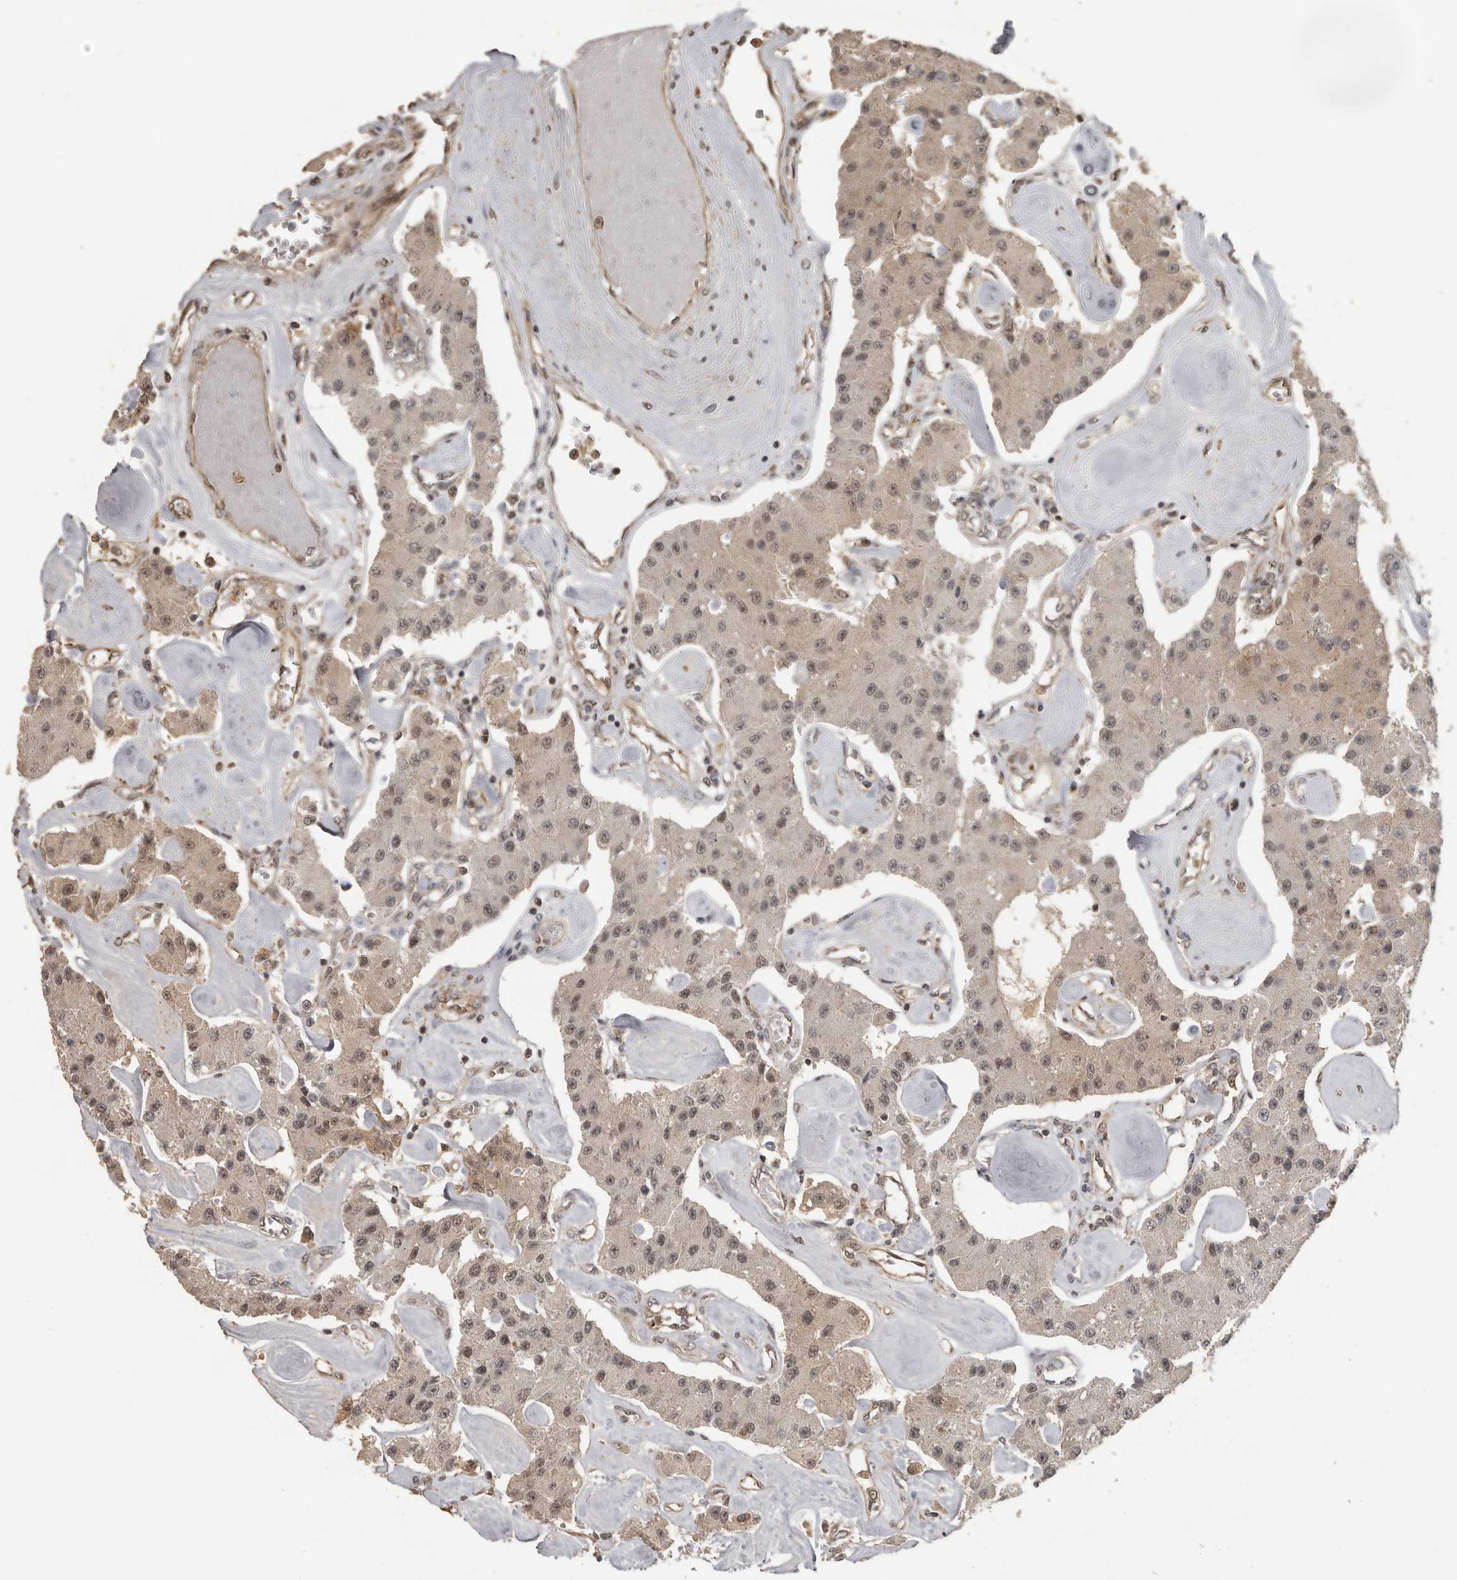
{"staining": {"intensity": "weak", "quantity": ">75%", "location": "cytoplasmic/membranous,nuclear"}, "tissue": "carcinoid", "cell_type": "Tumor cells", "image_type": "cancer", "snomed": [{"axis": "morphology", "description": "Carcinoid, malignant, NOS"}, {"axis": "topography", "description": "Pancreas"}], "caption": "Human malignant carcinoid stained with a brown dye shows weak cytoplasmic/membranous and nuclear positive expression in about >75% of tumor cells.", "gene": "CEP350", "patient": {"sex": "male", "age": 41}}